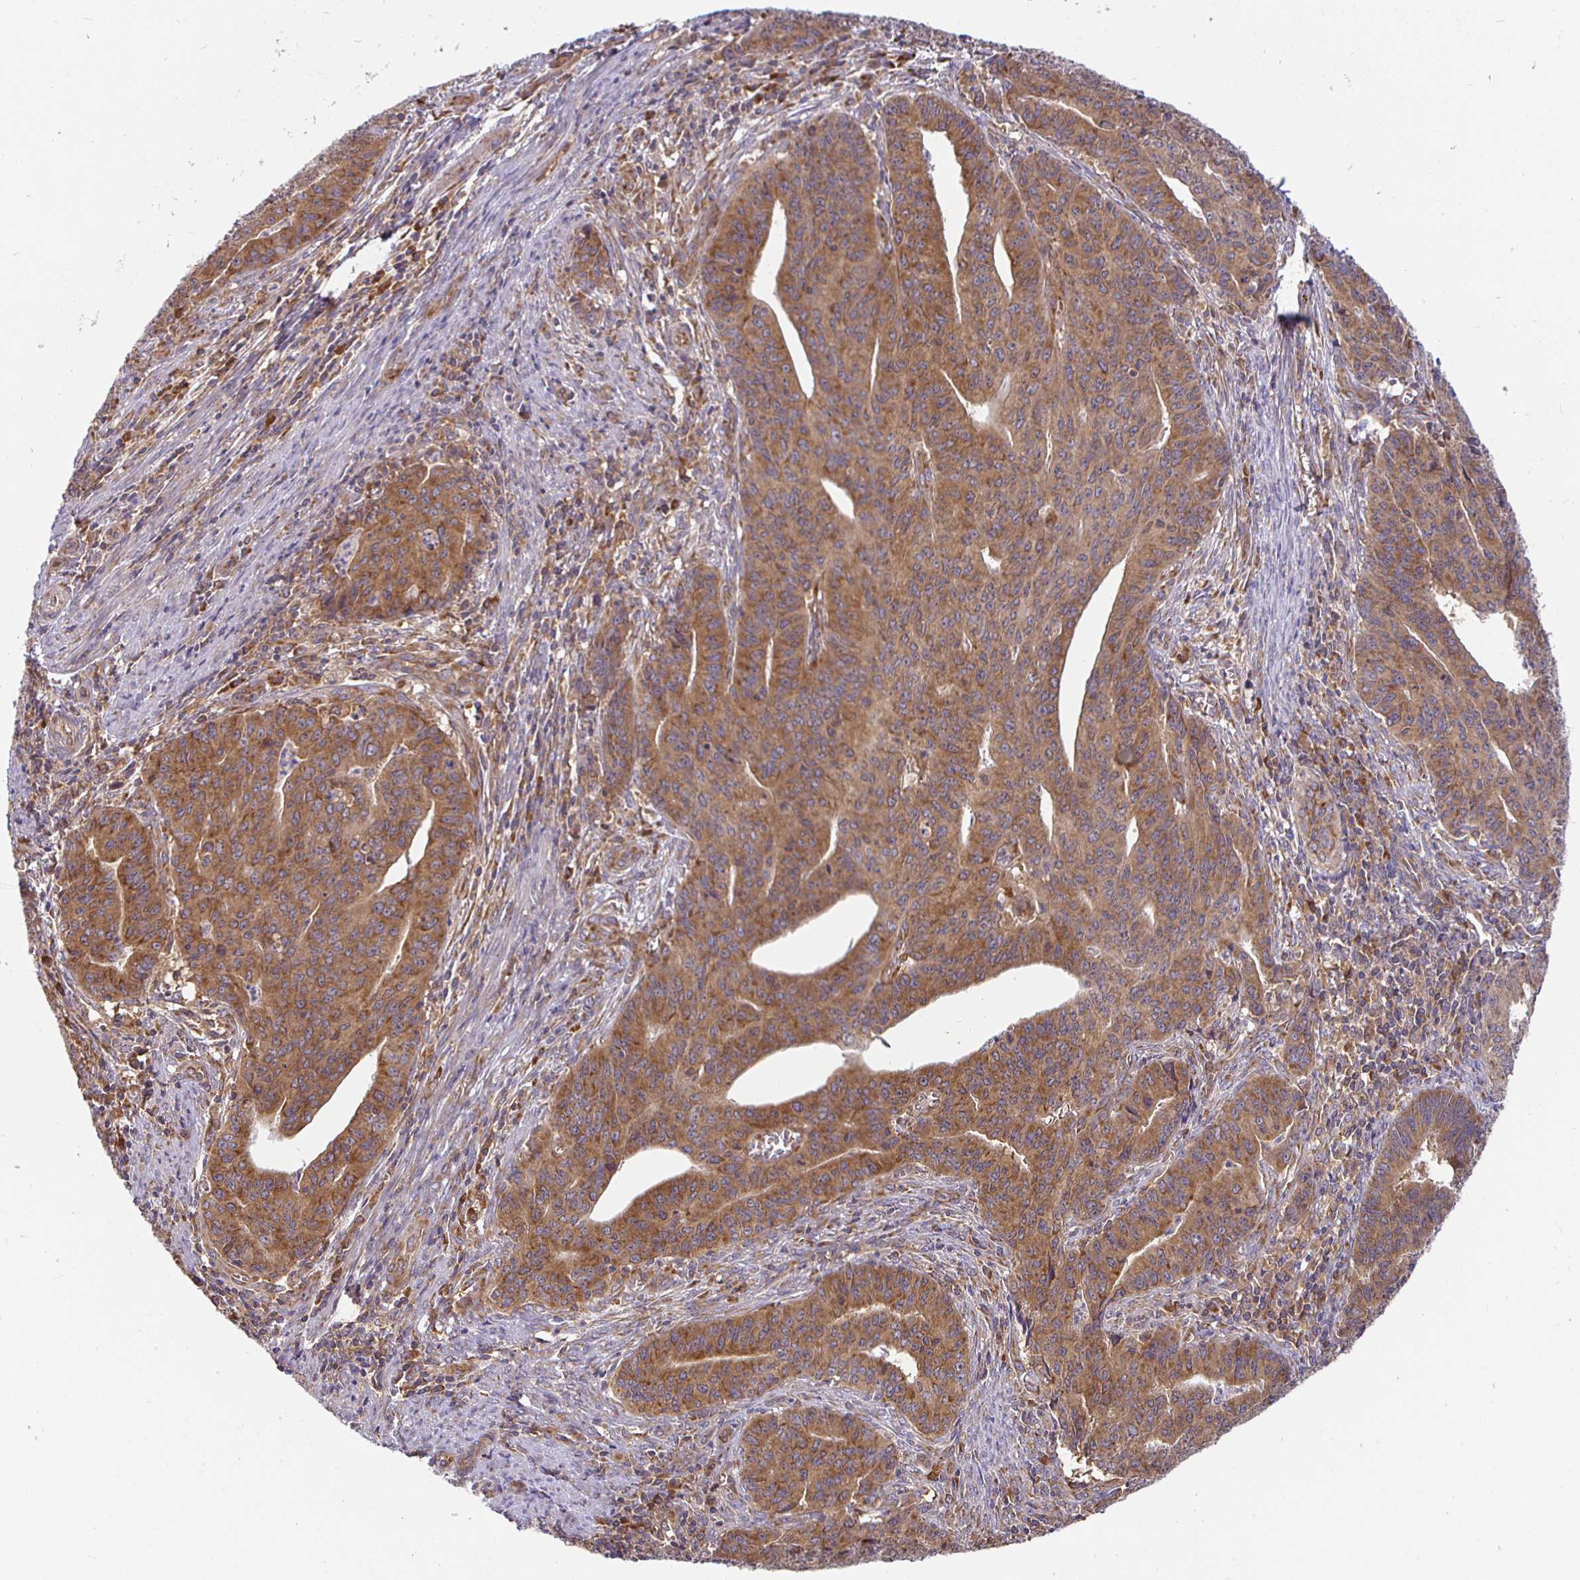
{"staining": {"intensity": "moderate", "quantity": ">75%", "location": "cytoplasmic/membranous"}, "tissue": "endometrial cancer", "cell_type": "Tumor cells", "image_type": "cancer", "snomed": [{"axis": "morphology", "description": "Adenocarcinoma, NOS"}, {"axis": "topography", "description": "Endometrium"}], "caption": "The image demonstrates staining of endometrial cancer (adenocarcinoma), revealing moderate cytoplasmic/membranous protein staining (brown color) within tumor cells.", "gene": "IRAK1", "patient": {"sex": "female", "age": 59}}